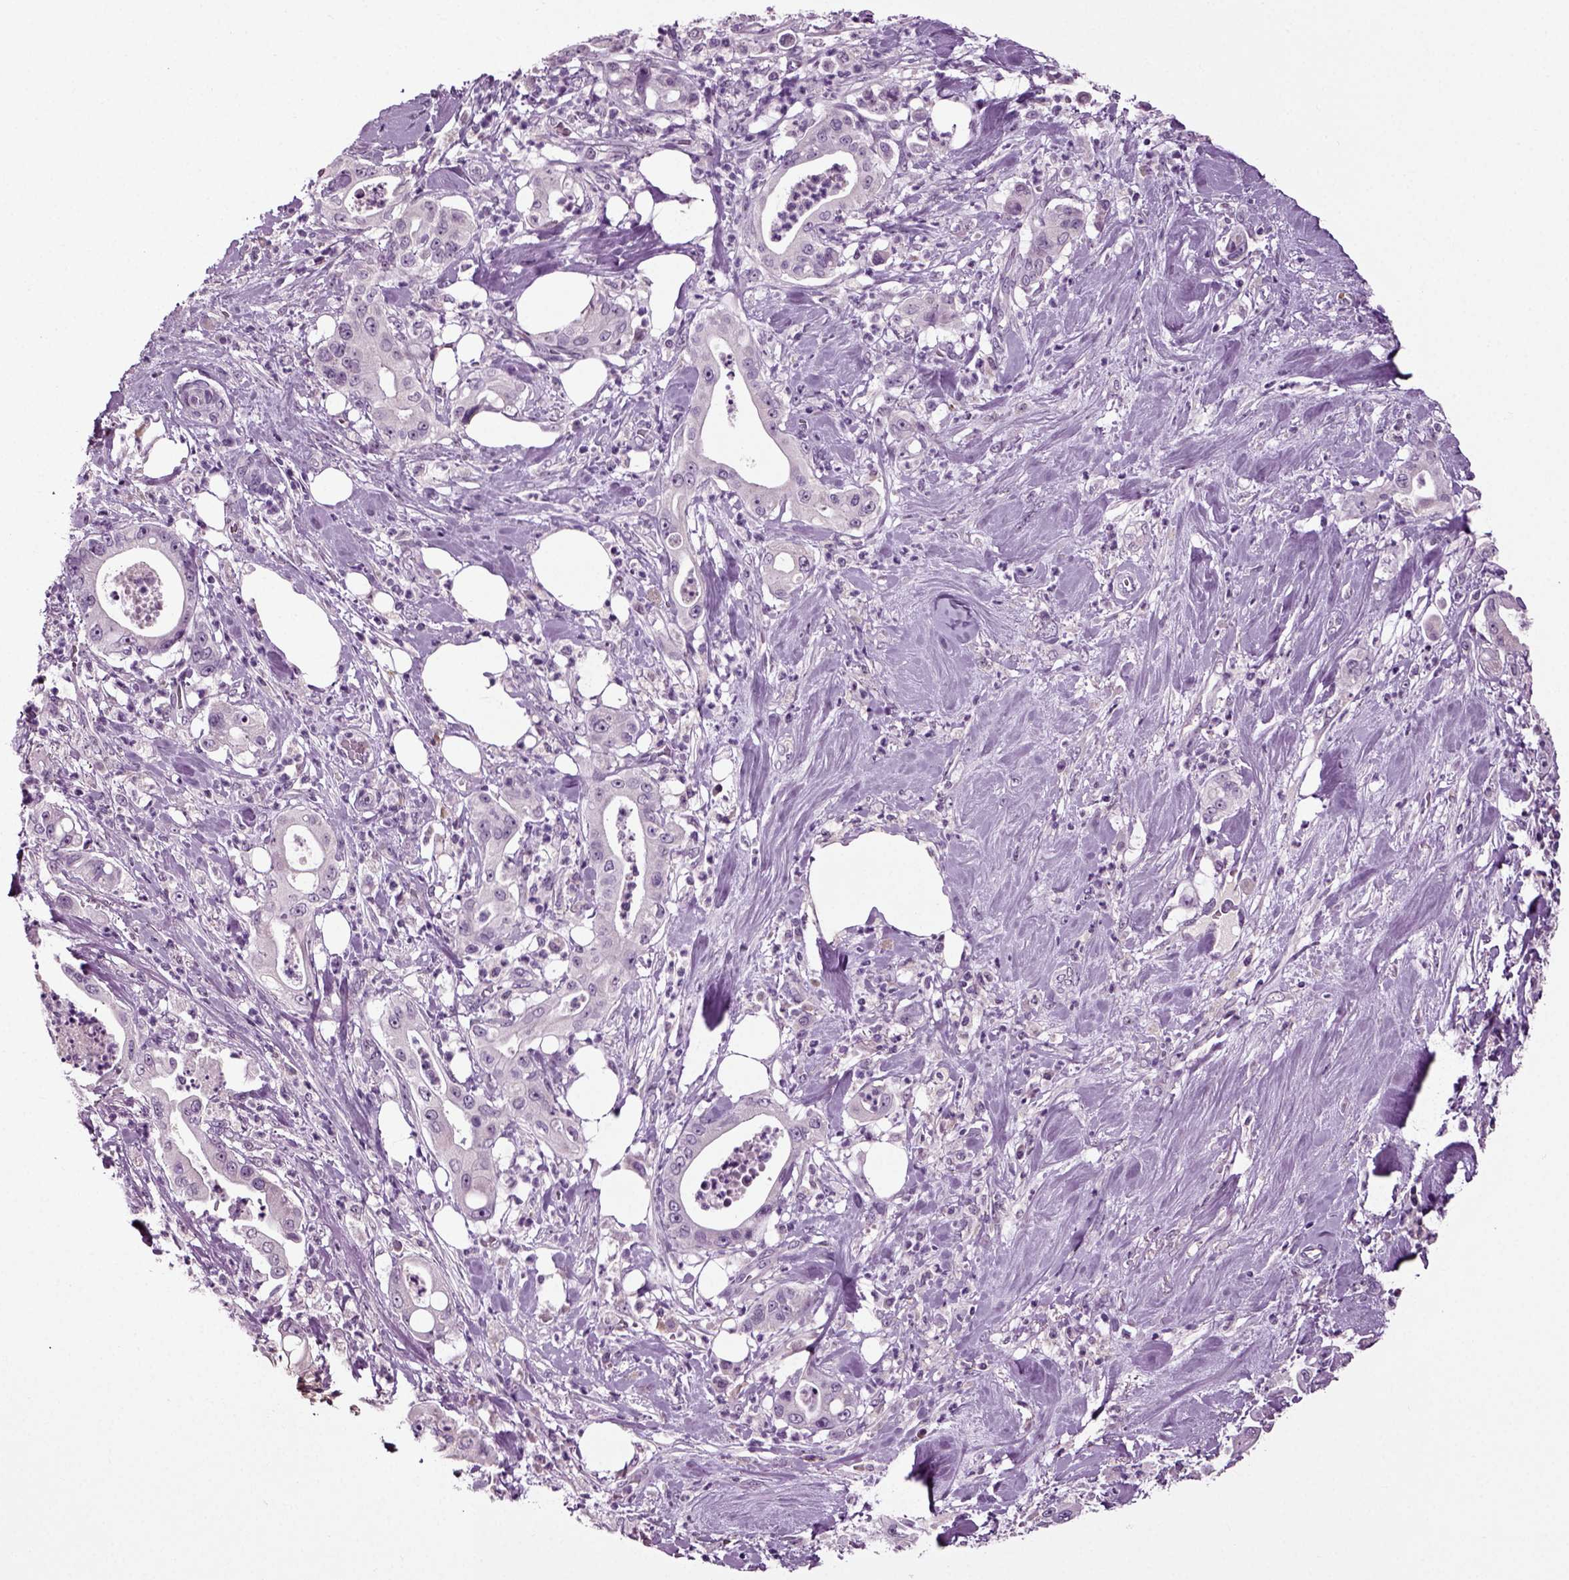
{"staining": {"intensity": "negative", "quantity": "none", "location": "none"}, "tissue": "pancreatic cancer", "cell_type": "Tumor cells", "image_type": "cancer", "snomed": [{"axis": "morphology", "description": "Adenocarcinoma, NOS"}, {"axis": "topography", "description": "Pancreas"}], "caption": "High power microscopy histopathology image of an immunohistochemistry (IHC) image of adenocarcinoma (pancreatic), revealing no significant staining in tumor cells.", "gene": "SPATA17", "patient": {"sex": "male", "age": 71}}